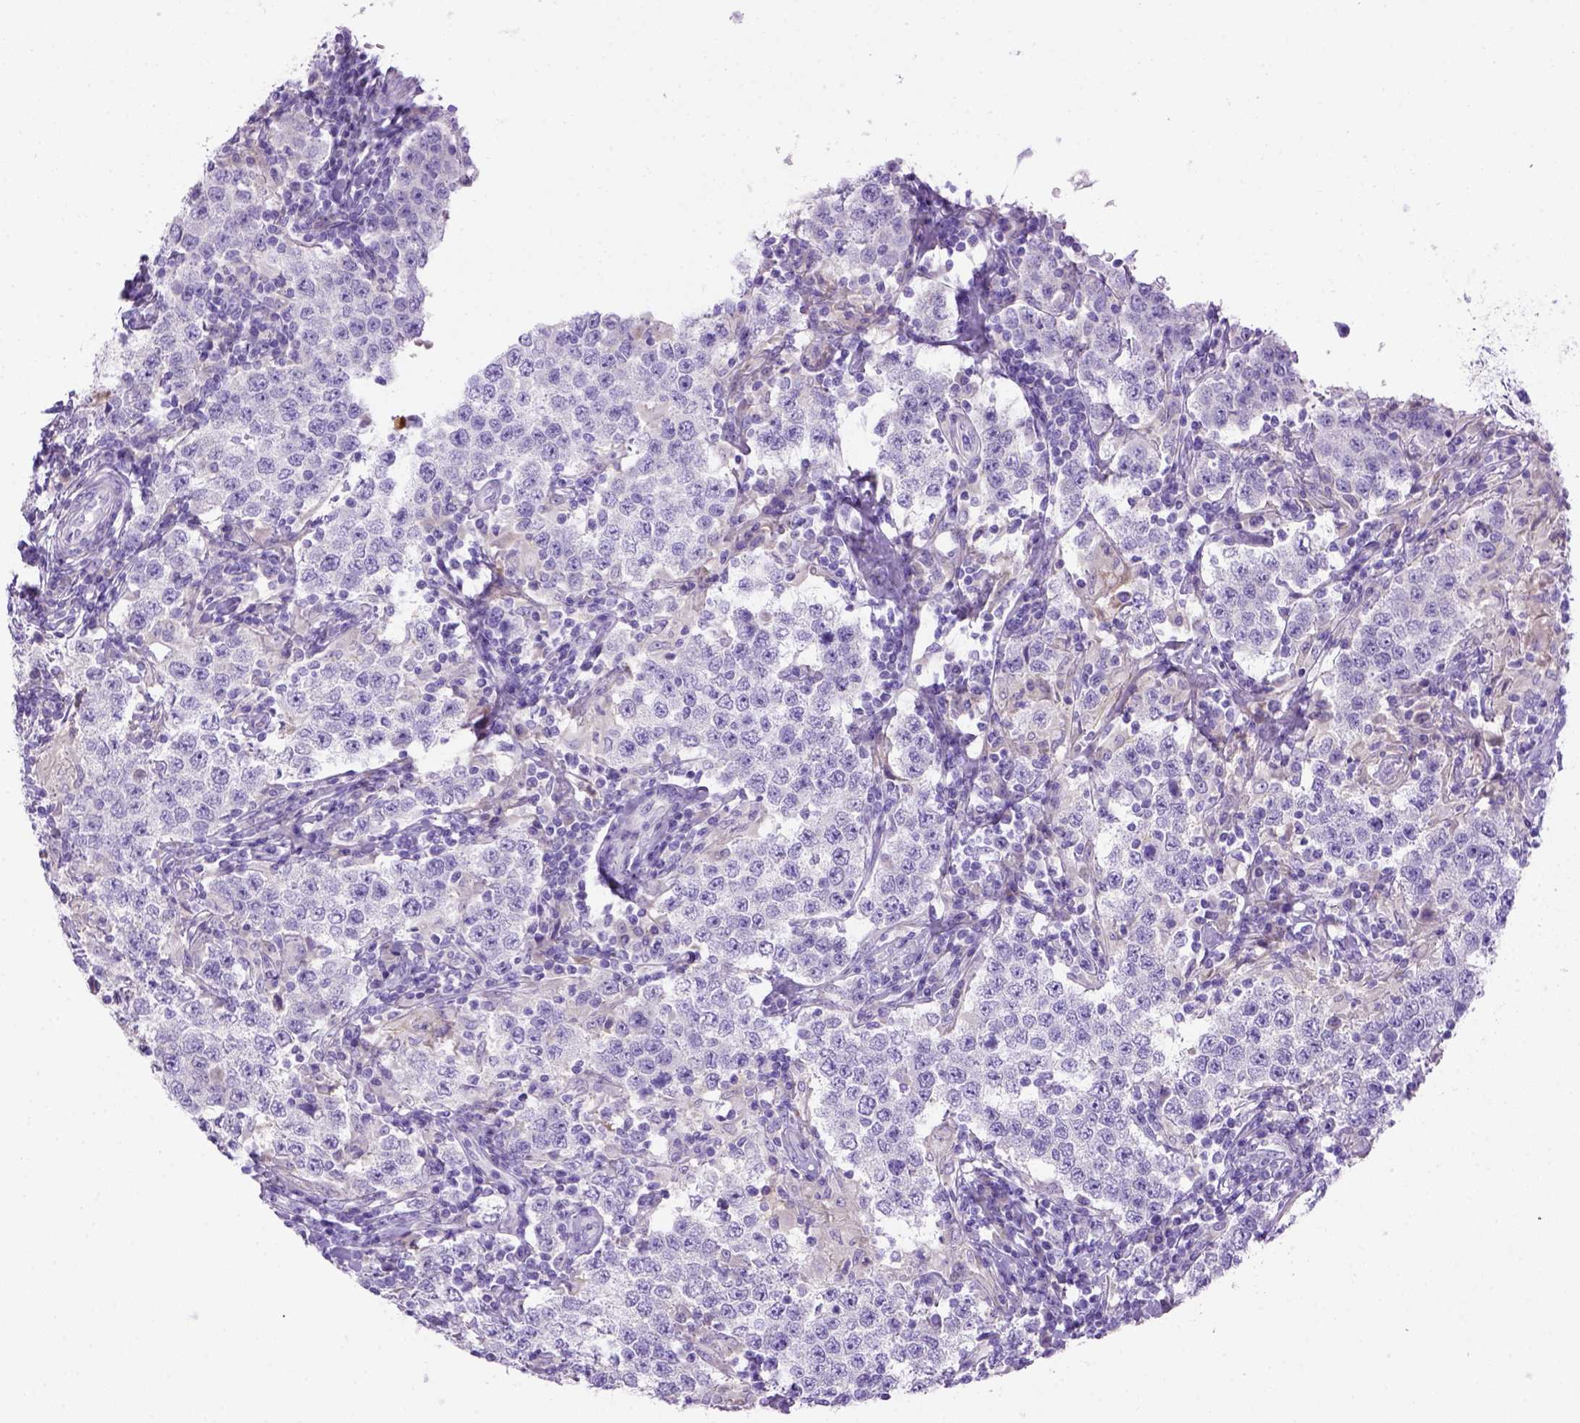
{"staining": {"intensity": "negative", "quantity": "none", "location": "none"}, "tissue": "testis cancer", "cell_type": "Tumor cells", "image_type": "cancer", "snomed": [{"axis": "morphology", "description": "Seminoma, NOS"}, {"axis": "morphology", "description": "Carcinoma, Embryonal, NOS"}, {"axis": "topography", "description": "Testis"}], "caption": "IHC histopathology image of neoplastic tissue: human testis cancer (seminoma) stained with DAB (3,3'-diaminobenzidine) demonstrates no significant protein positivity in tumor cells.", "gene": "SIRPD", "patient": {"sex": "male", "age": 41}}